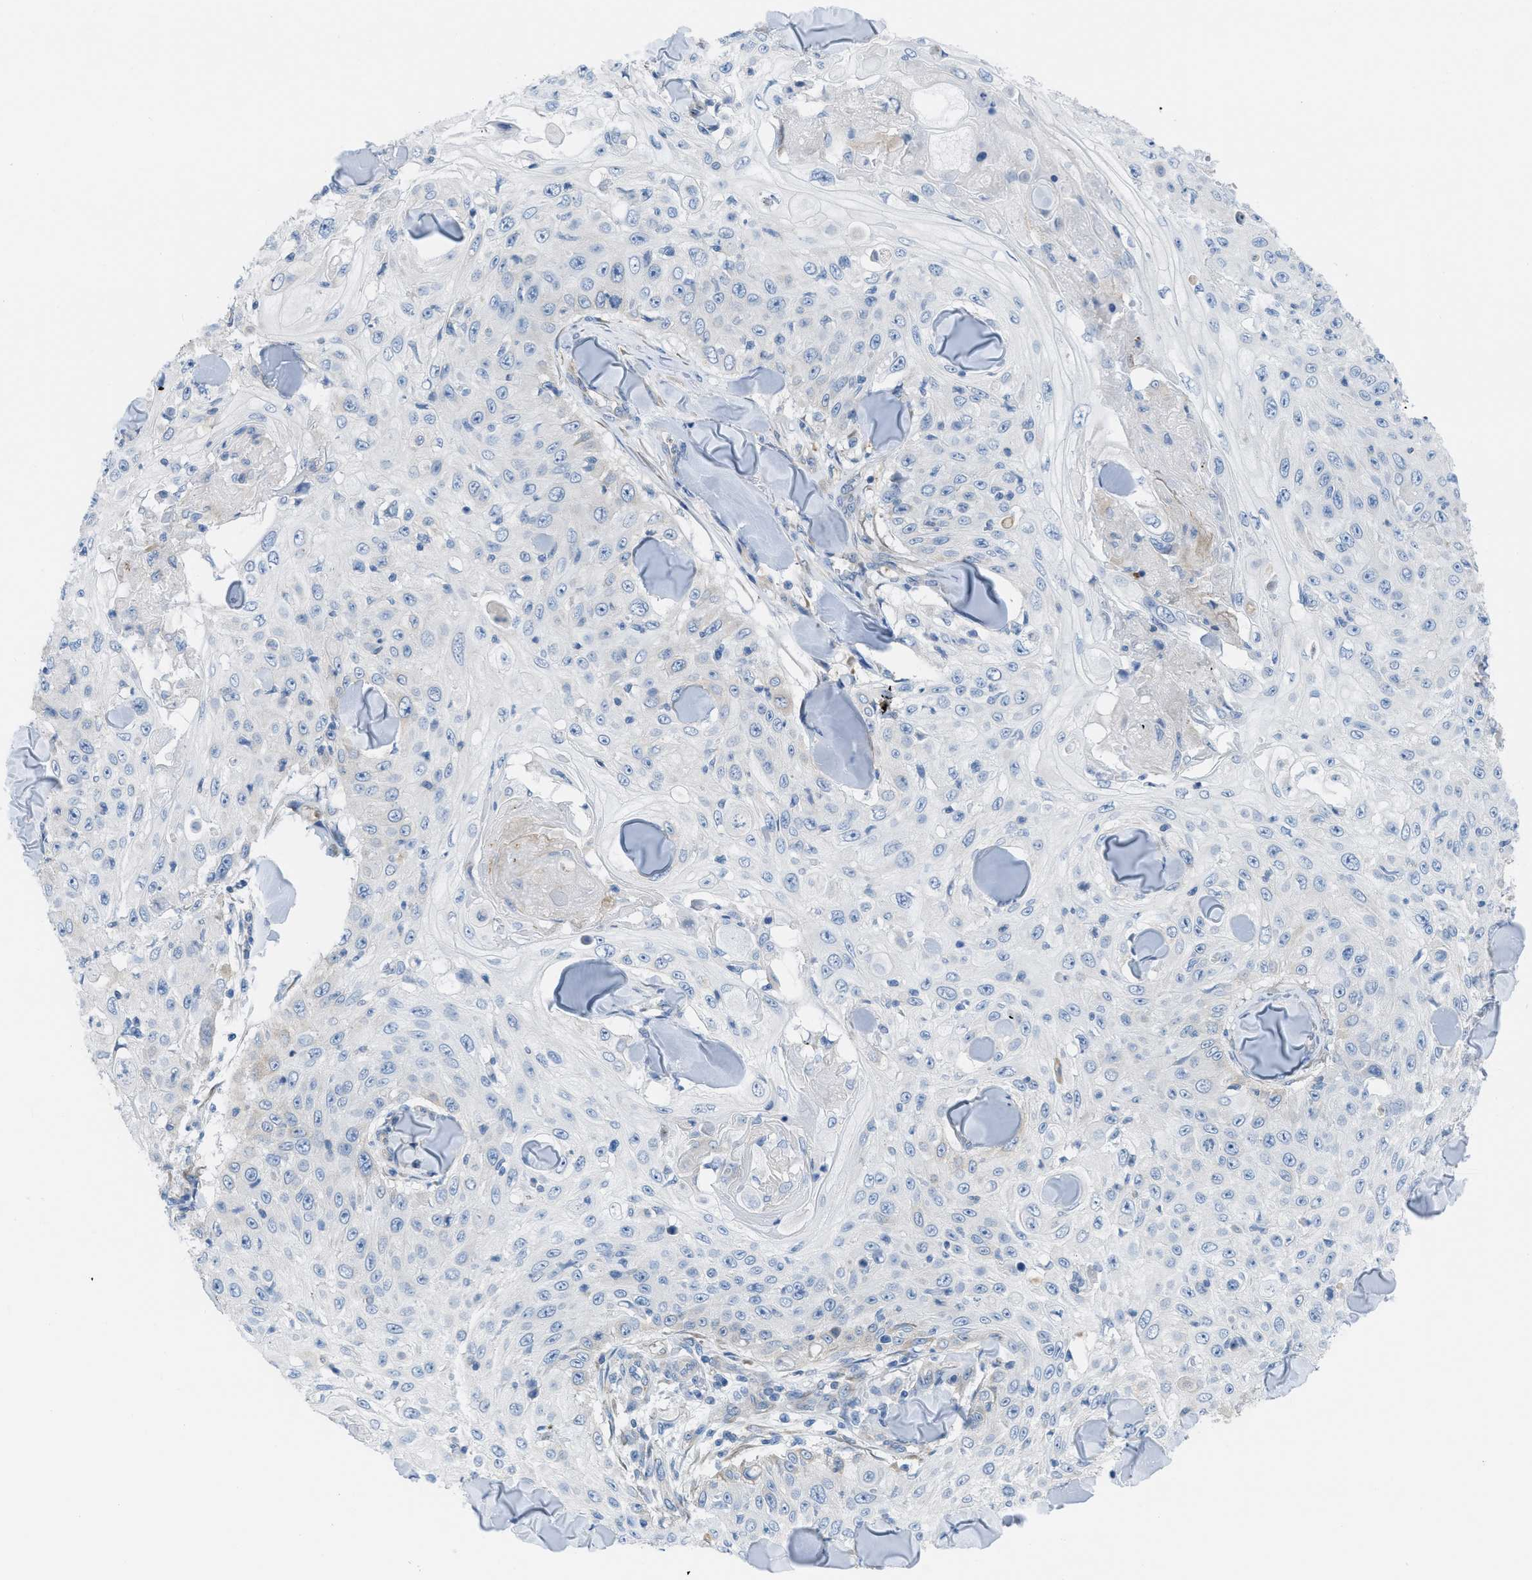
{"staining": {"intensity": "negative", "quantity": "none", "location": "none"}, "tissue": "skin cancer", "cell_type": "Tumor cells", "image_type": "cancer", "snomed": [{"axis": "morphology", "description": "Squamous cell carcinoma, NOS"}, {"axis": "topography", "description": "Skin"}], "caption": "DAB (3,3'-diaminobenzidine) immunohistochemical staining of human squamous cell carcinoma (skin) reveals no significant staining in tumor cells. (DAB immunohistochemistry, high magnification).", "gene": "ASGR1", "patient": {"sex": "male", "age": 86}}